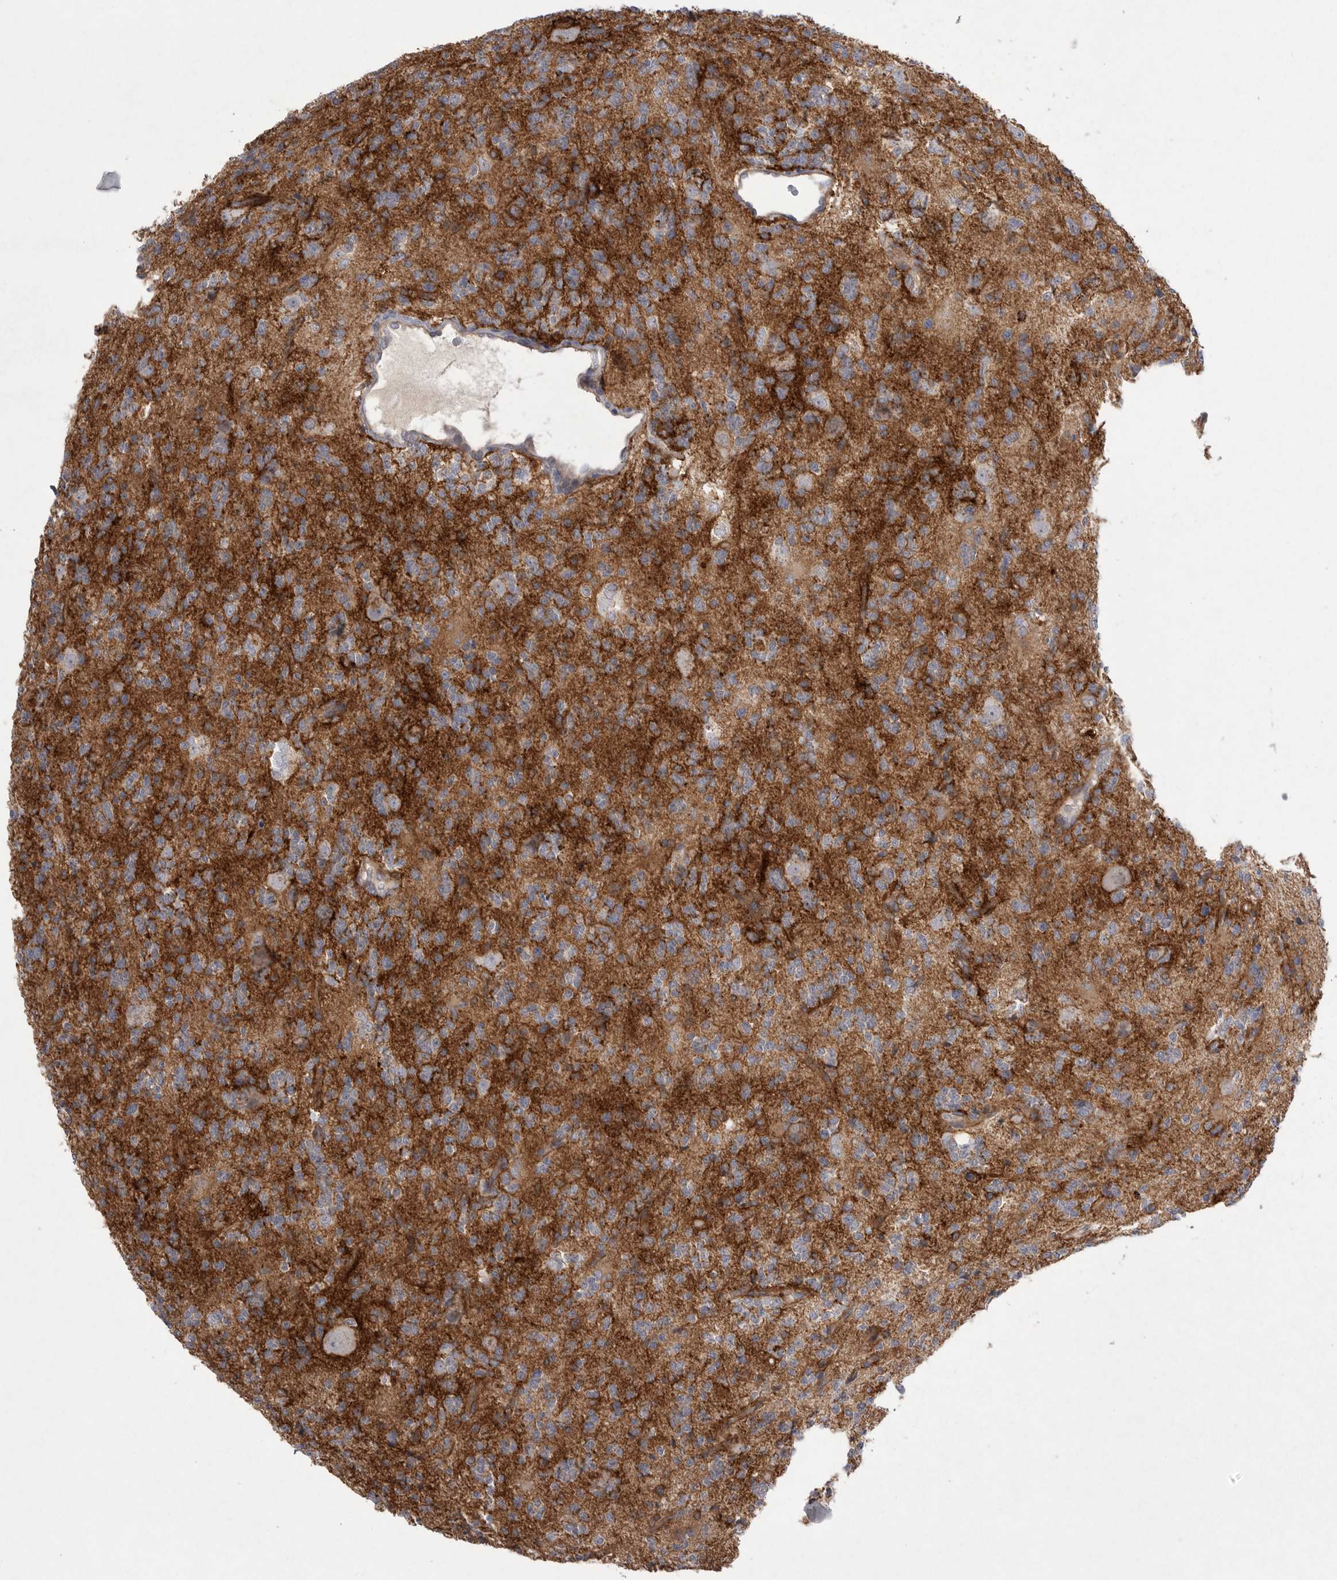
{"staining": {"intensity": "weak", "quantity": "25%-75%", "location": "cytoplasmic/membranous"}, "tissue": "glioma", "cell_type": "Tumor cells", "image_type": "cancer", "snomed": [{"axis": "morphology", "description": "Glioma, malignant, High grade"}, {"axis": "topography", "description": "Brain"}], "caption": "This image shows malignant high-grade glioma stained with immunohistochemistry to label a protein in brown. The cytoplasmic/membranous of tumor cells show weak positivity for the protein. Nuclei are counter-stained blue.", "gene": "VANGL2", "patient": {"sex": "female", "age": 62}}